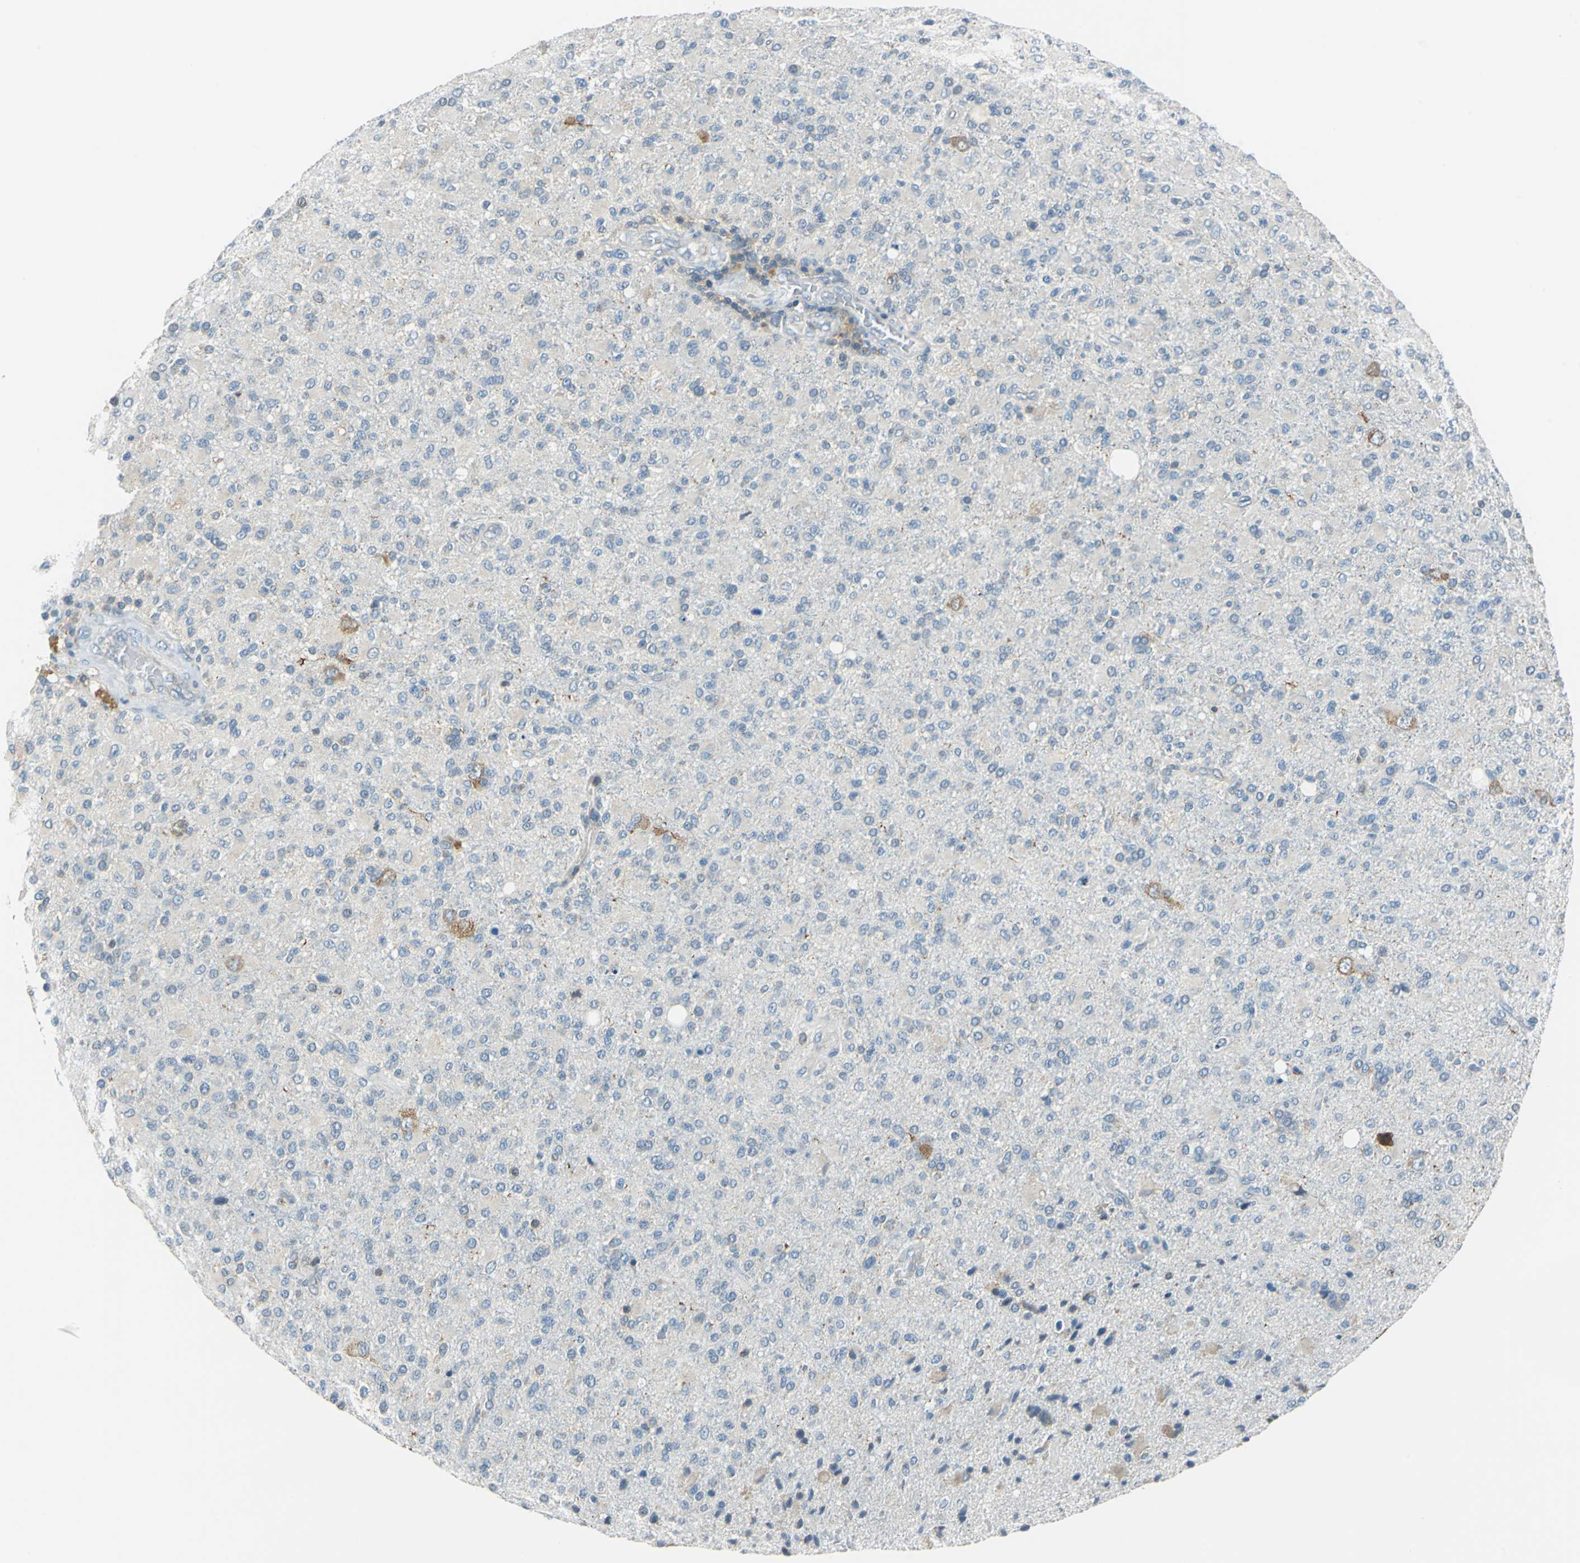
{"staining": {"intensity": "negative", "quantity": "none", "location": "none"}, "tissue": "glioma", "cell_type": "Tumor cells", "image_type": "cancer", "snomed": [{"axis": "morphology", "description": "Glioma, malignant, High grade"}, {"axis": "topography", "description": "Brain"}], "caption": "DAB (3,3'-diaminobenzidine) immunohistochemical staining of glioma displays no significant expression in tumor cells.", "gene": "CPA3", "patient": {"sex": "male", "age": 71}}